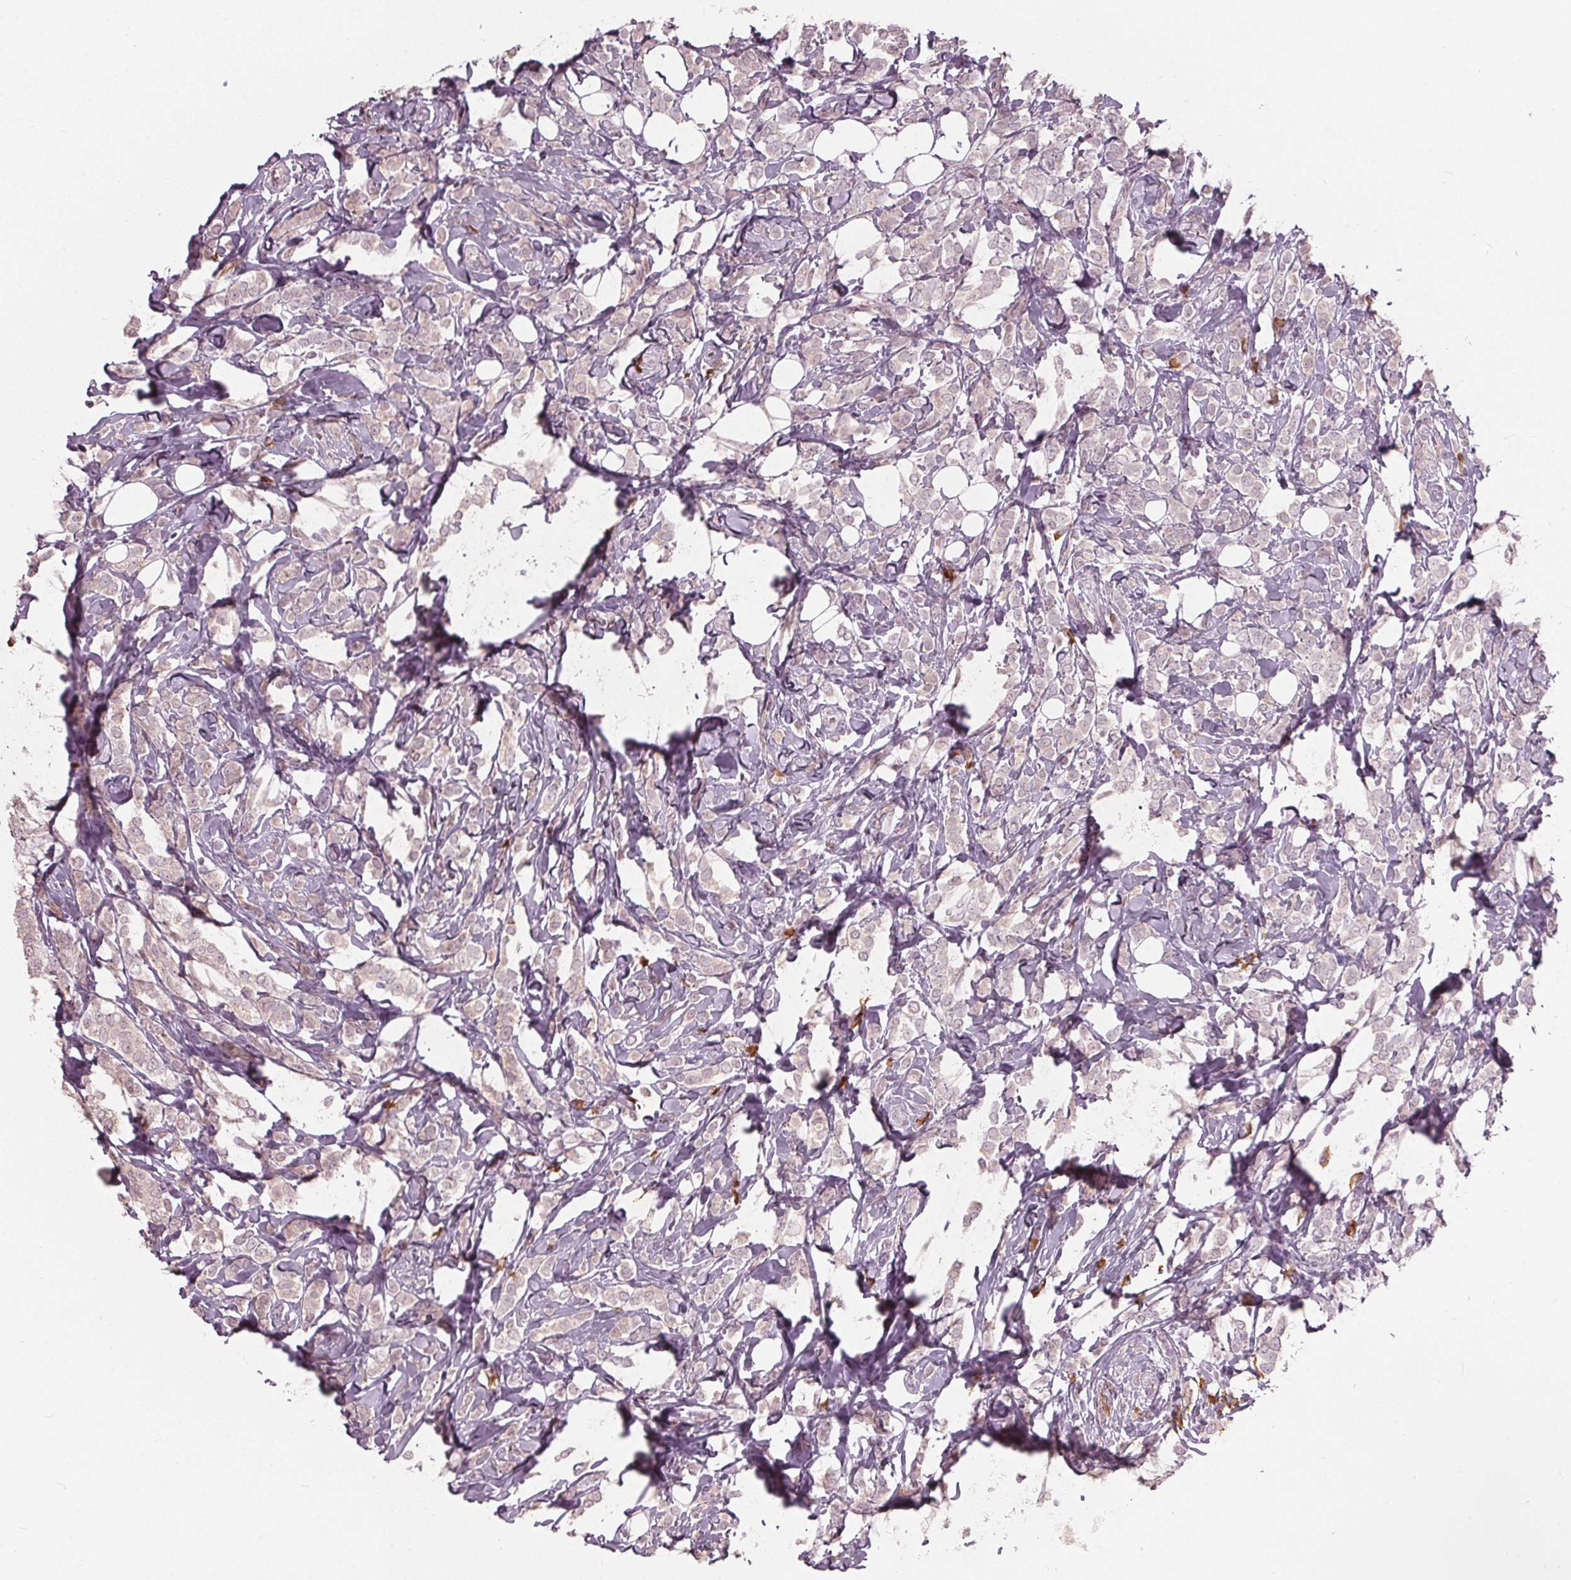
{"staining": {"intensity": "negative", "quantity": "none", "location": "none"}, "tissue": "breast cancer", "cell_type": "Tumor cells", "image_type": "cancer", "snomed": [{"axis": "morphology", "description": "Lobular carcinoma"}, {"axis": "topography", "description": "Breast"}], "caption": "The IHC photomicrograph has no significant staining in tumor cells of lobular carcinoma (breast) tissue.", "gene": "CXCL16", "patient": {"sex": "female", "age": 49}}